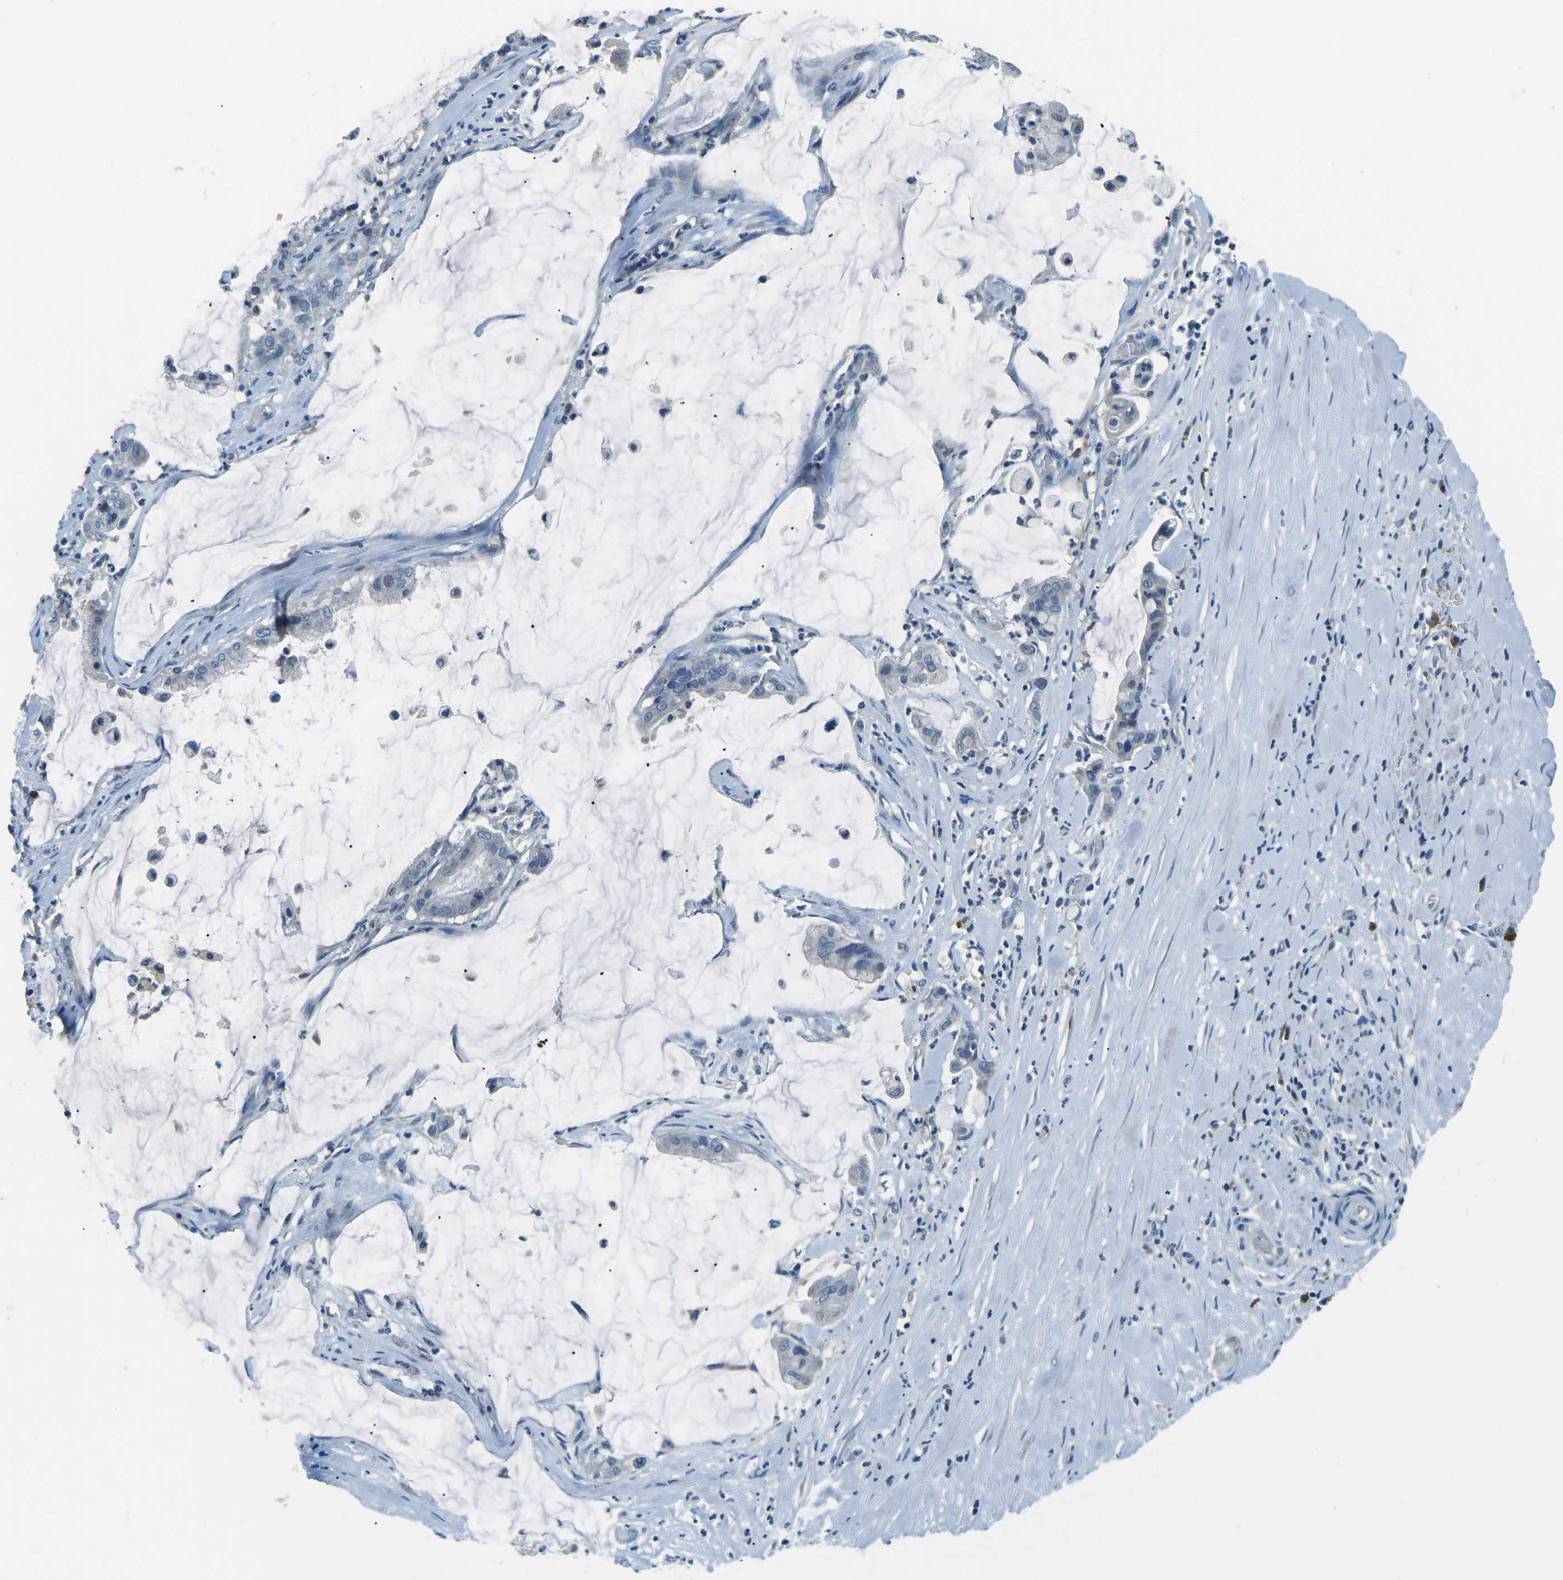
{"staining": {"intensity": "negative", "quantity": "none", "location": "none"}, "tissue": "pancreatic cancer", "cell_type": "Tumor cells", "image_type": "cancer", "snomed": [{"axis": "morphology", "description": "Adenocarcinoma, NOS"}, {"axis": "topography", "description": "Pancreas"}], "caption": "Tumor cells are negative for brown protein staining in pancreatic adenocarcinoma.", "gene": "CD1D", "patient": {"sex": "male", "age": 41}}